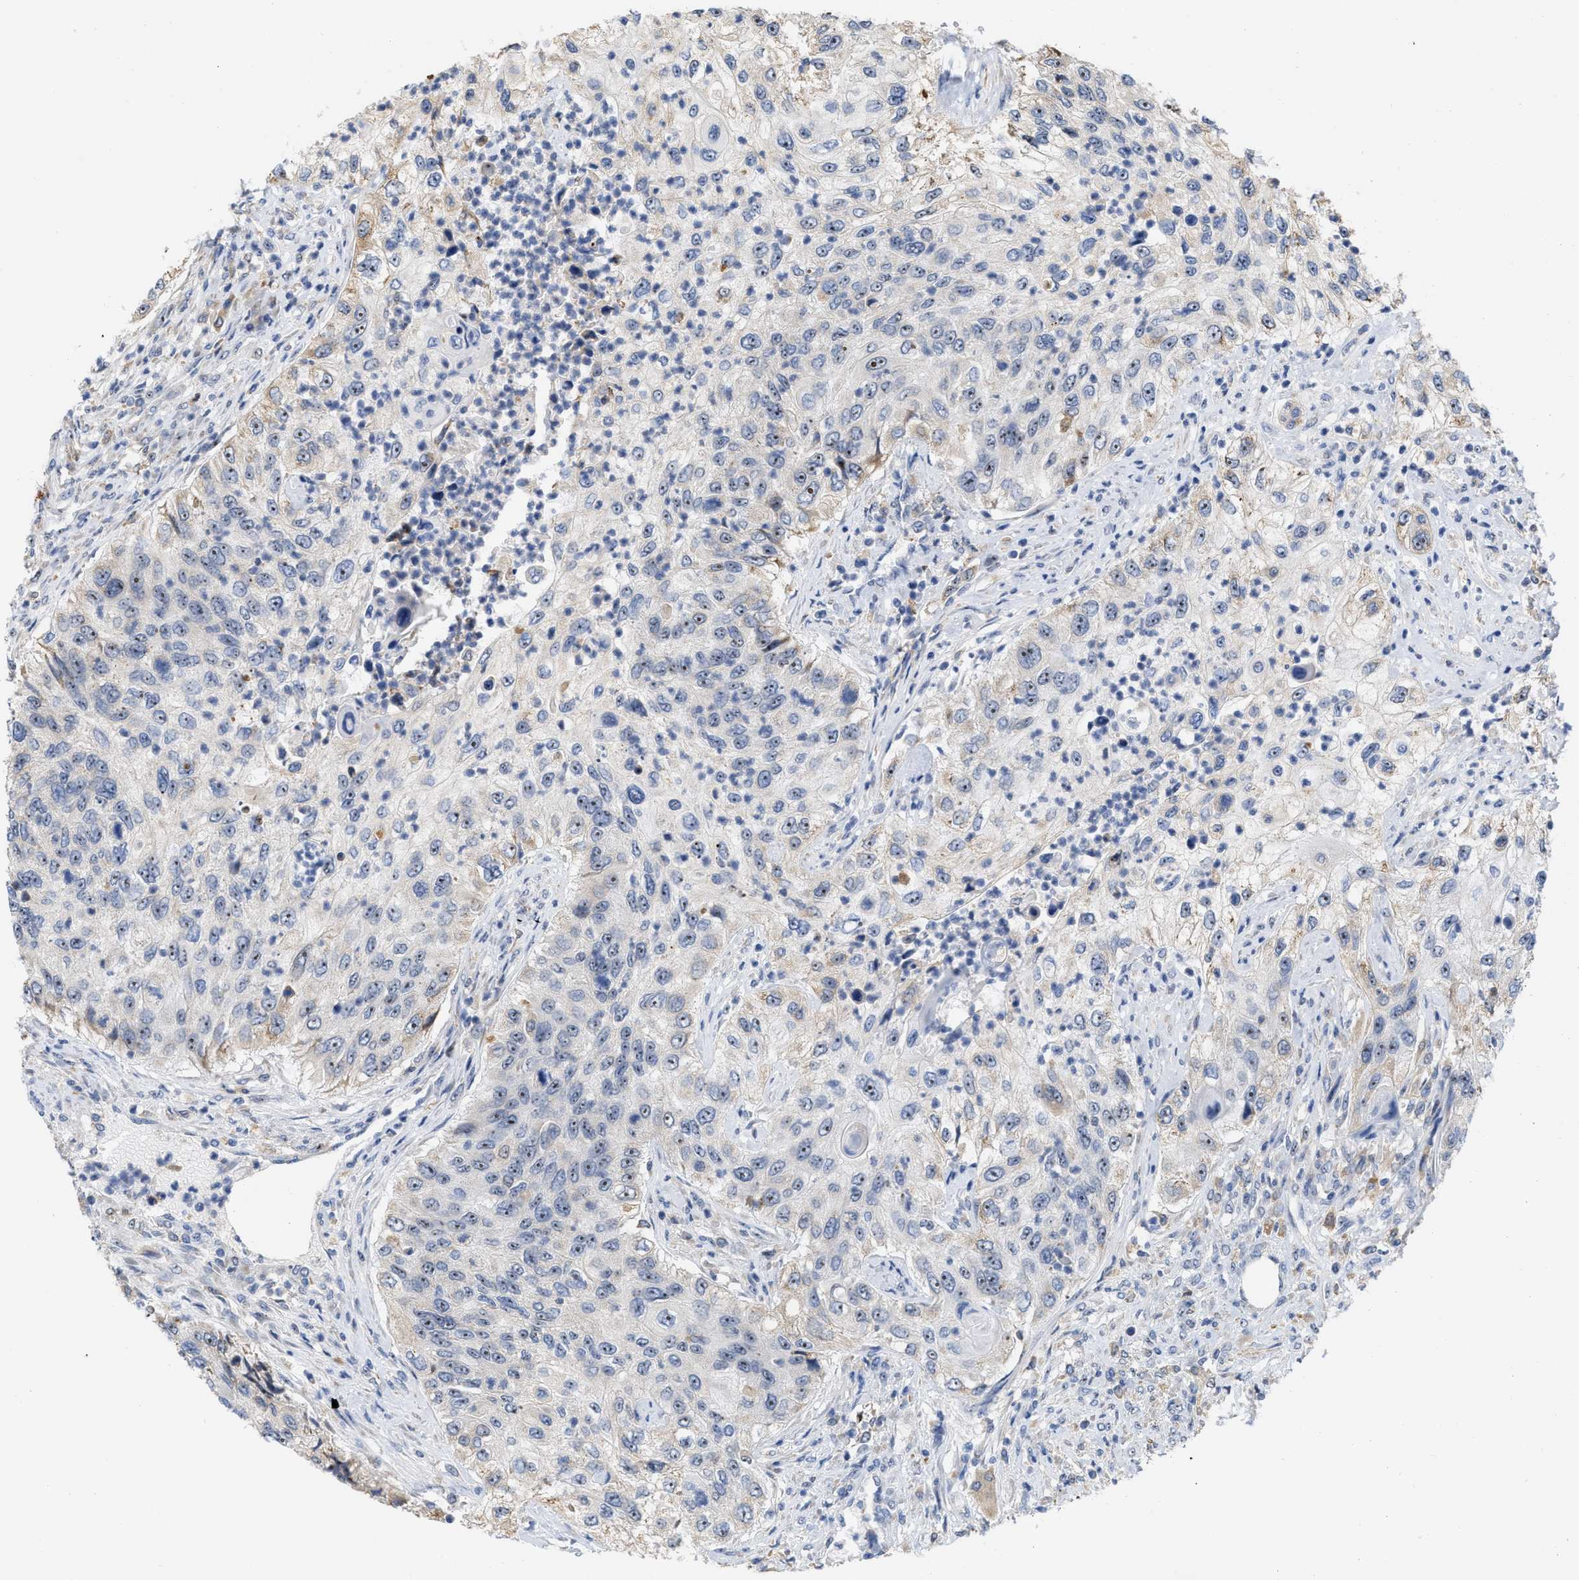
{"staining": {"intensity": "moderate", "quantity": "25%-75%", "location": "nuclear"}, "tissue": "urothelial cancer", "cell_type": "Tumor cells", "image_type": "cancer", "snomed": [{"axis": "morphology", "description": "Urothelial carcinoma, High grade"}, {"axis": "topography", "description": "Urinary bladder"}], "caption": "IHC of human urothelial carcinoma (high-grade) exhibits medium levels of moderate nuclear positivity in about 25%-75% of tumor cells. Immunohistochemistry (ihc) stains the protein of interest in brown and the nuclei are stained blue.", "gene": "ELAC2", "patient": {"sex": "female", "age": 60}}